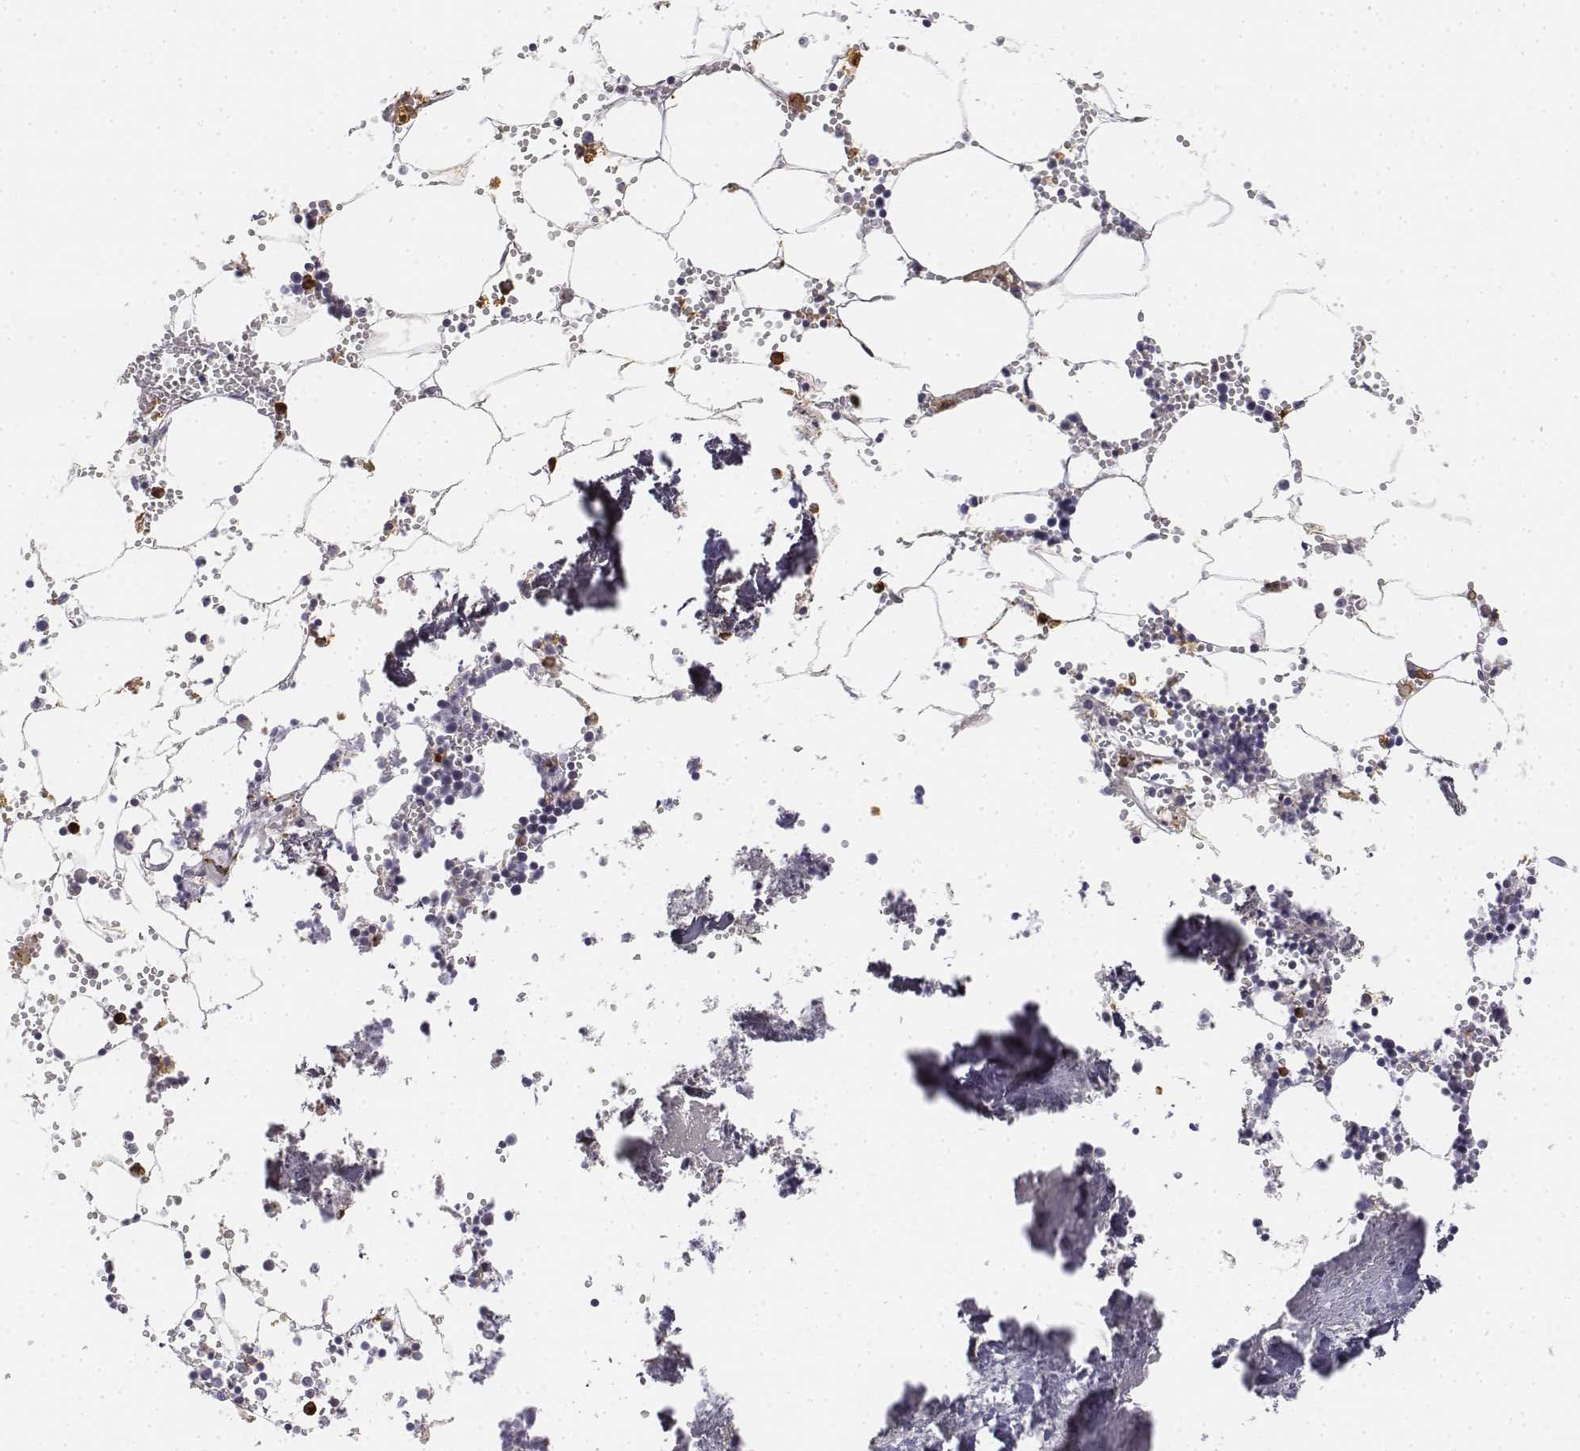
{"staining": {"intensity": "moderate", "quantity": "<25%", "location": "cytoplasmic/membranous"}, "tissue": "bone marrow", "cell_type": "Hematopoietic cells", "image_type": "normal", "snomed": [{"axis": "morphology", "description": "Normal tissue, NOS"}, {"axis": "topography", "description": "Bone marrow"}], "caption": "The micrograph demonstrates staining of normal bone marrow, revealing moderate cytoplasmic/membranous protein staining (brown color) within hematopoietic cells.", "gene": "CD14", "patient": {"sex": "male", "age": 54}}